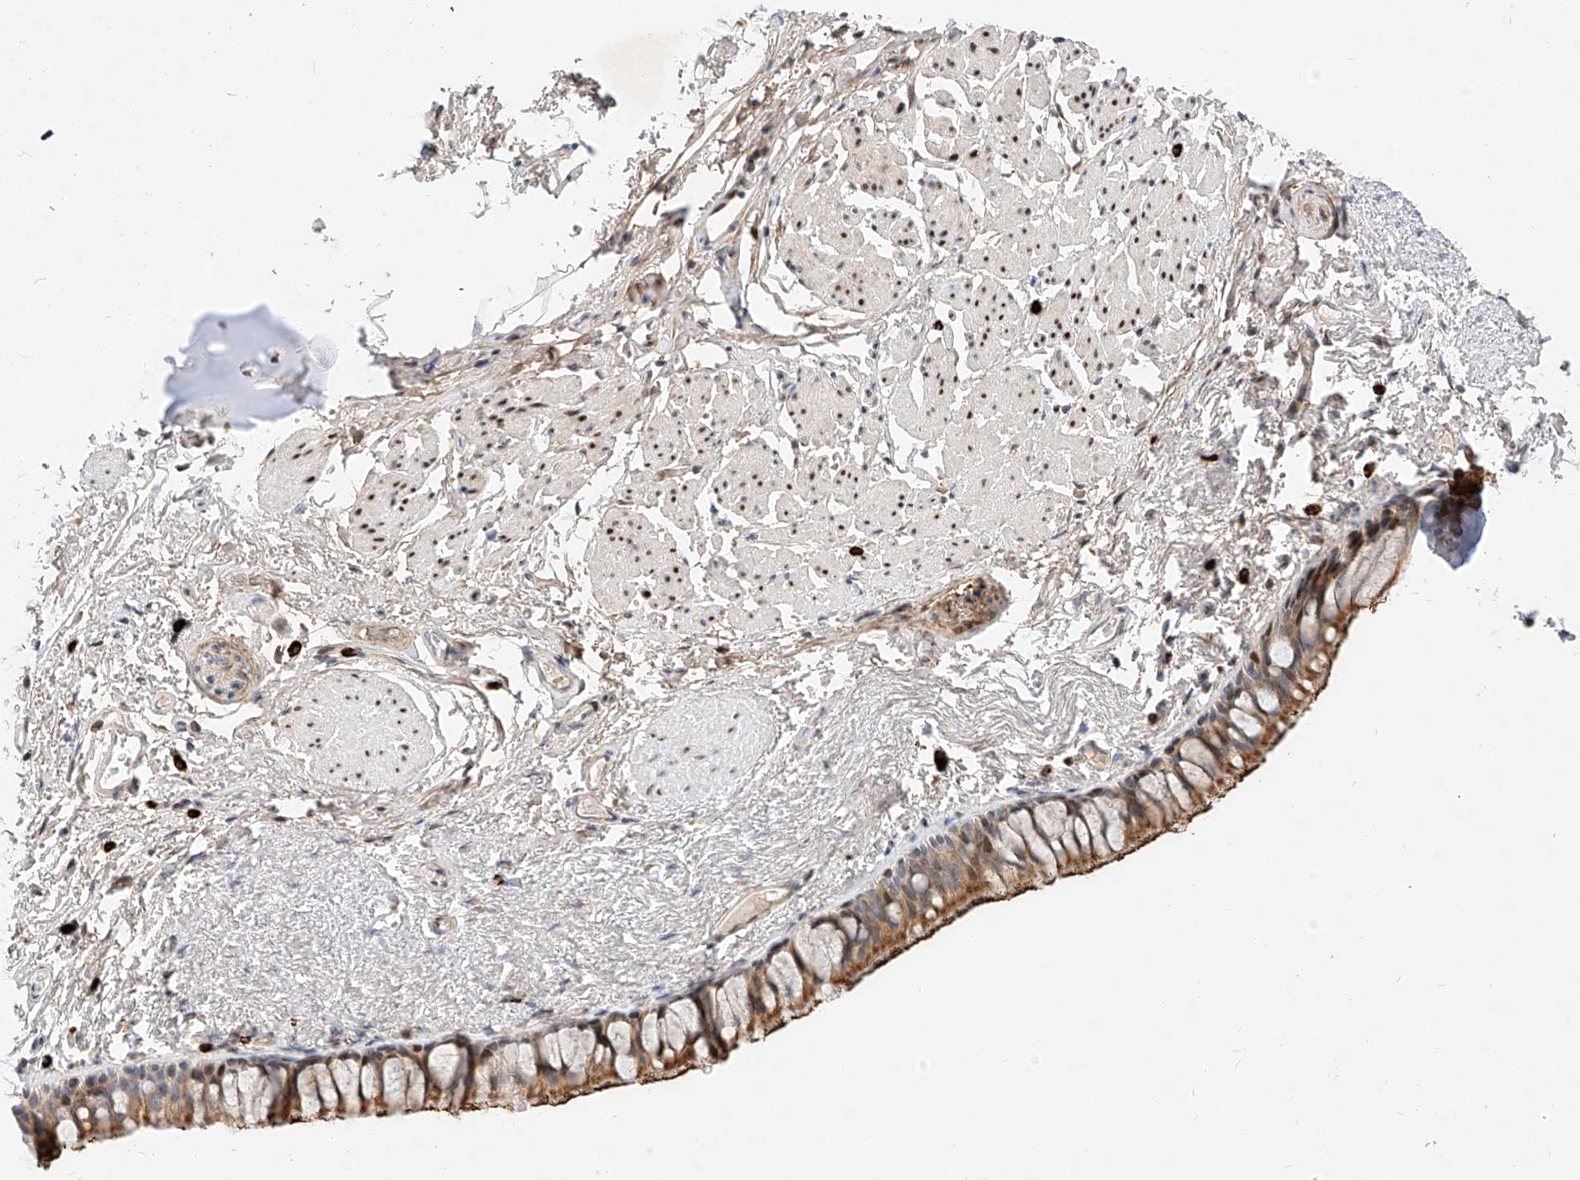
{"staining": {"intensity": "strong", "quantity": ">75%", "location": "cytoplasmic/membranous"}, "tissue": "bronchus", "cell_type": "Respiratory epithelial cells", "image_type": "normal", "snomed": [{"axis": "morphology", "description": "Normal tissue, NOS"}, {"axis": "topography", "description": "Cartilage tissue"}, {"axis": "topography", "description": "Bronchus"}], "caption": "High-magnification brightfield microscopy of unremarkable bronchus stained with DAB (brown) and counterstained with hematoxylin (blue). respiratory epithelial cells exhibit strong cytoplasmic/membranous staining is appreciated in about>75% of cells.", "gene": "OSGEPL1", "patient": {"sex": "female", "age": 73}}